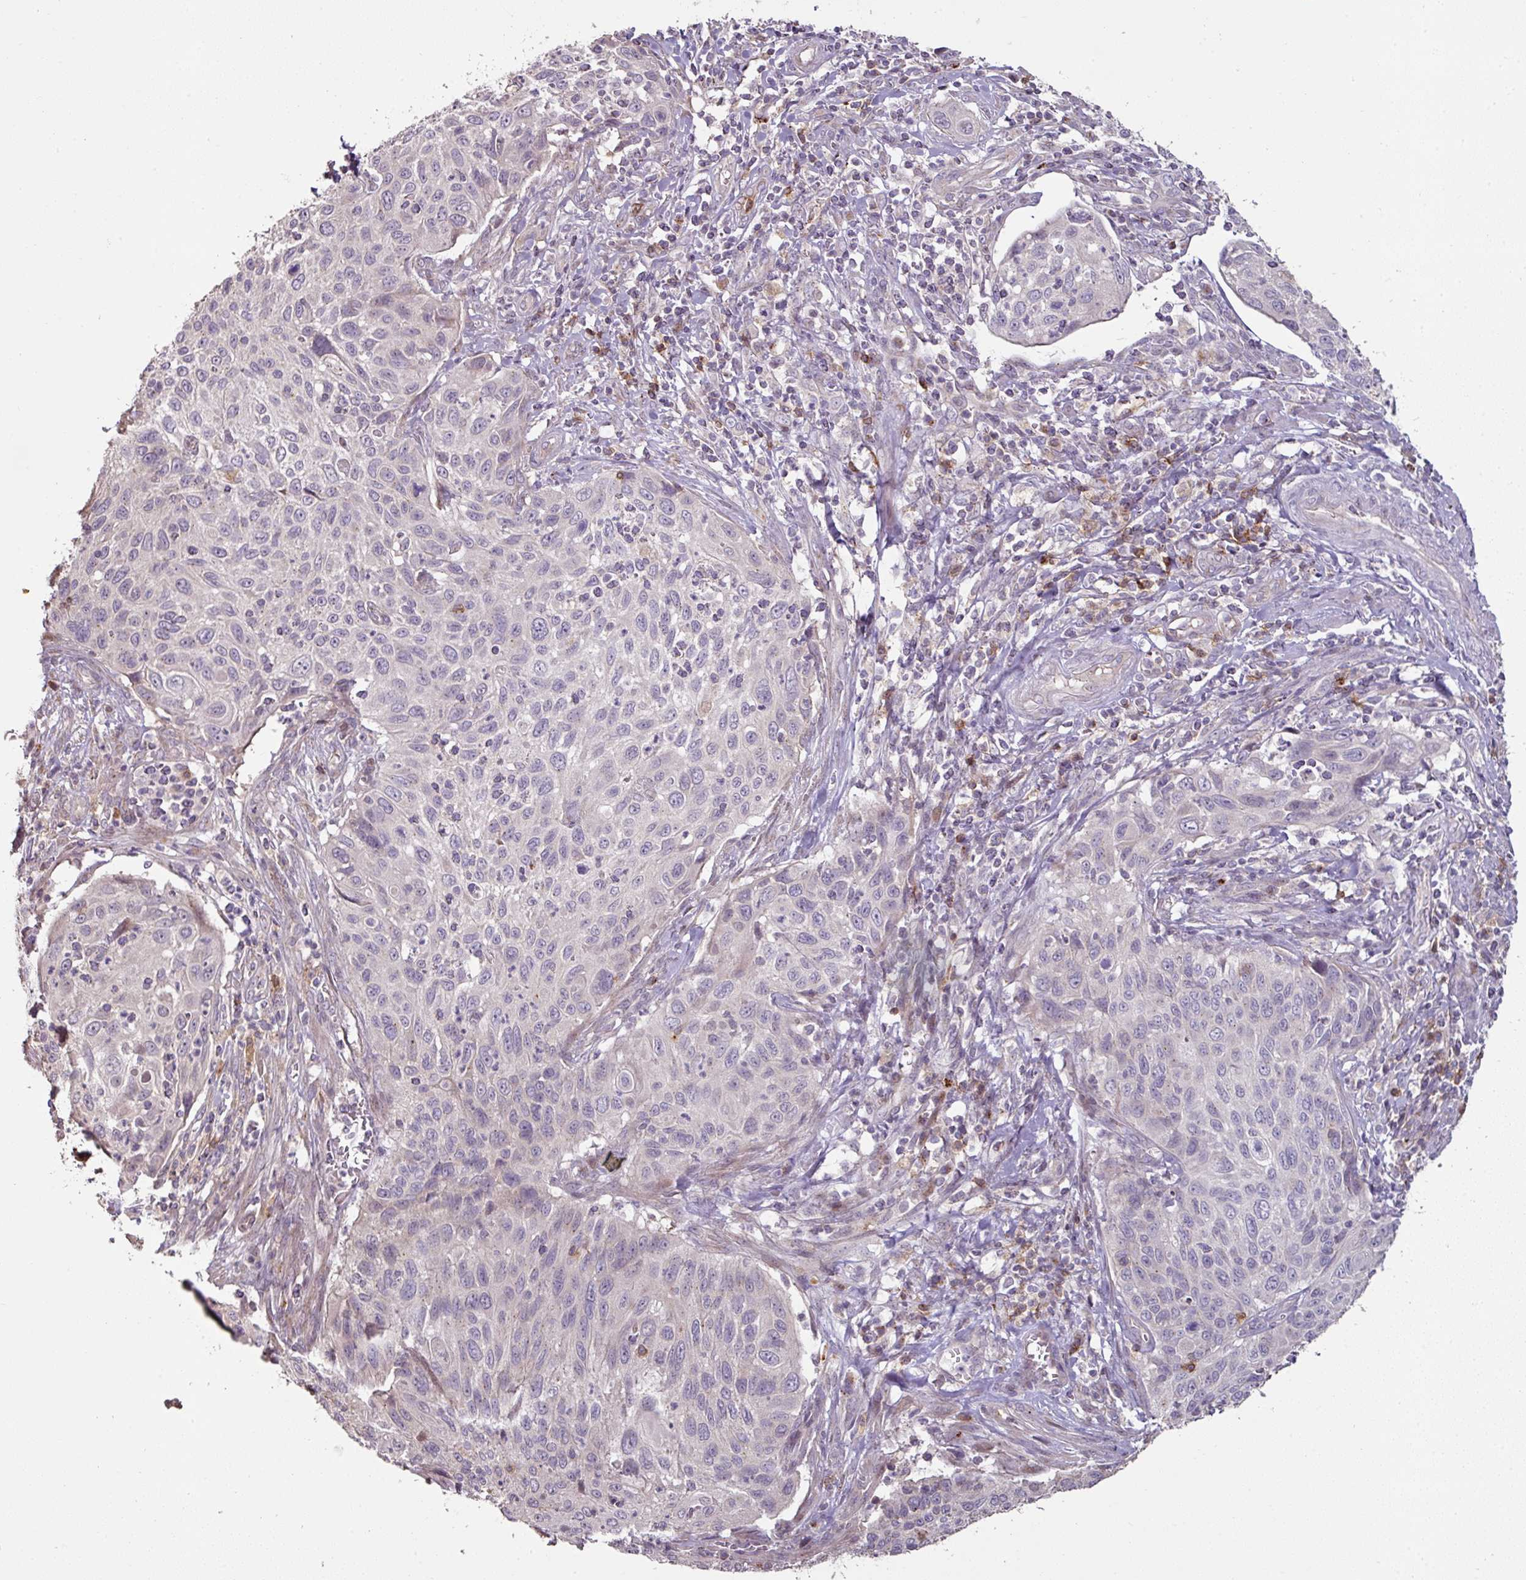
{"staining": {"intensity": "negative", "quantity": "none", "location": "none"}, "tissue": "cervical cancer", "cell_type": "Tumor cells", "image_type": "cancer", "snomed": [{"axis": "morphology", "description": "Squamous cell carcinoma, NOS"}, {"axis": "topography", "description": "Cervix"}], "caption": "Micrograph shows no protein positivity in tumor cells of cervical cancer tissue.", "gene": "CXCR5", "patient": {"sex": "female", "age": 70}}